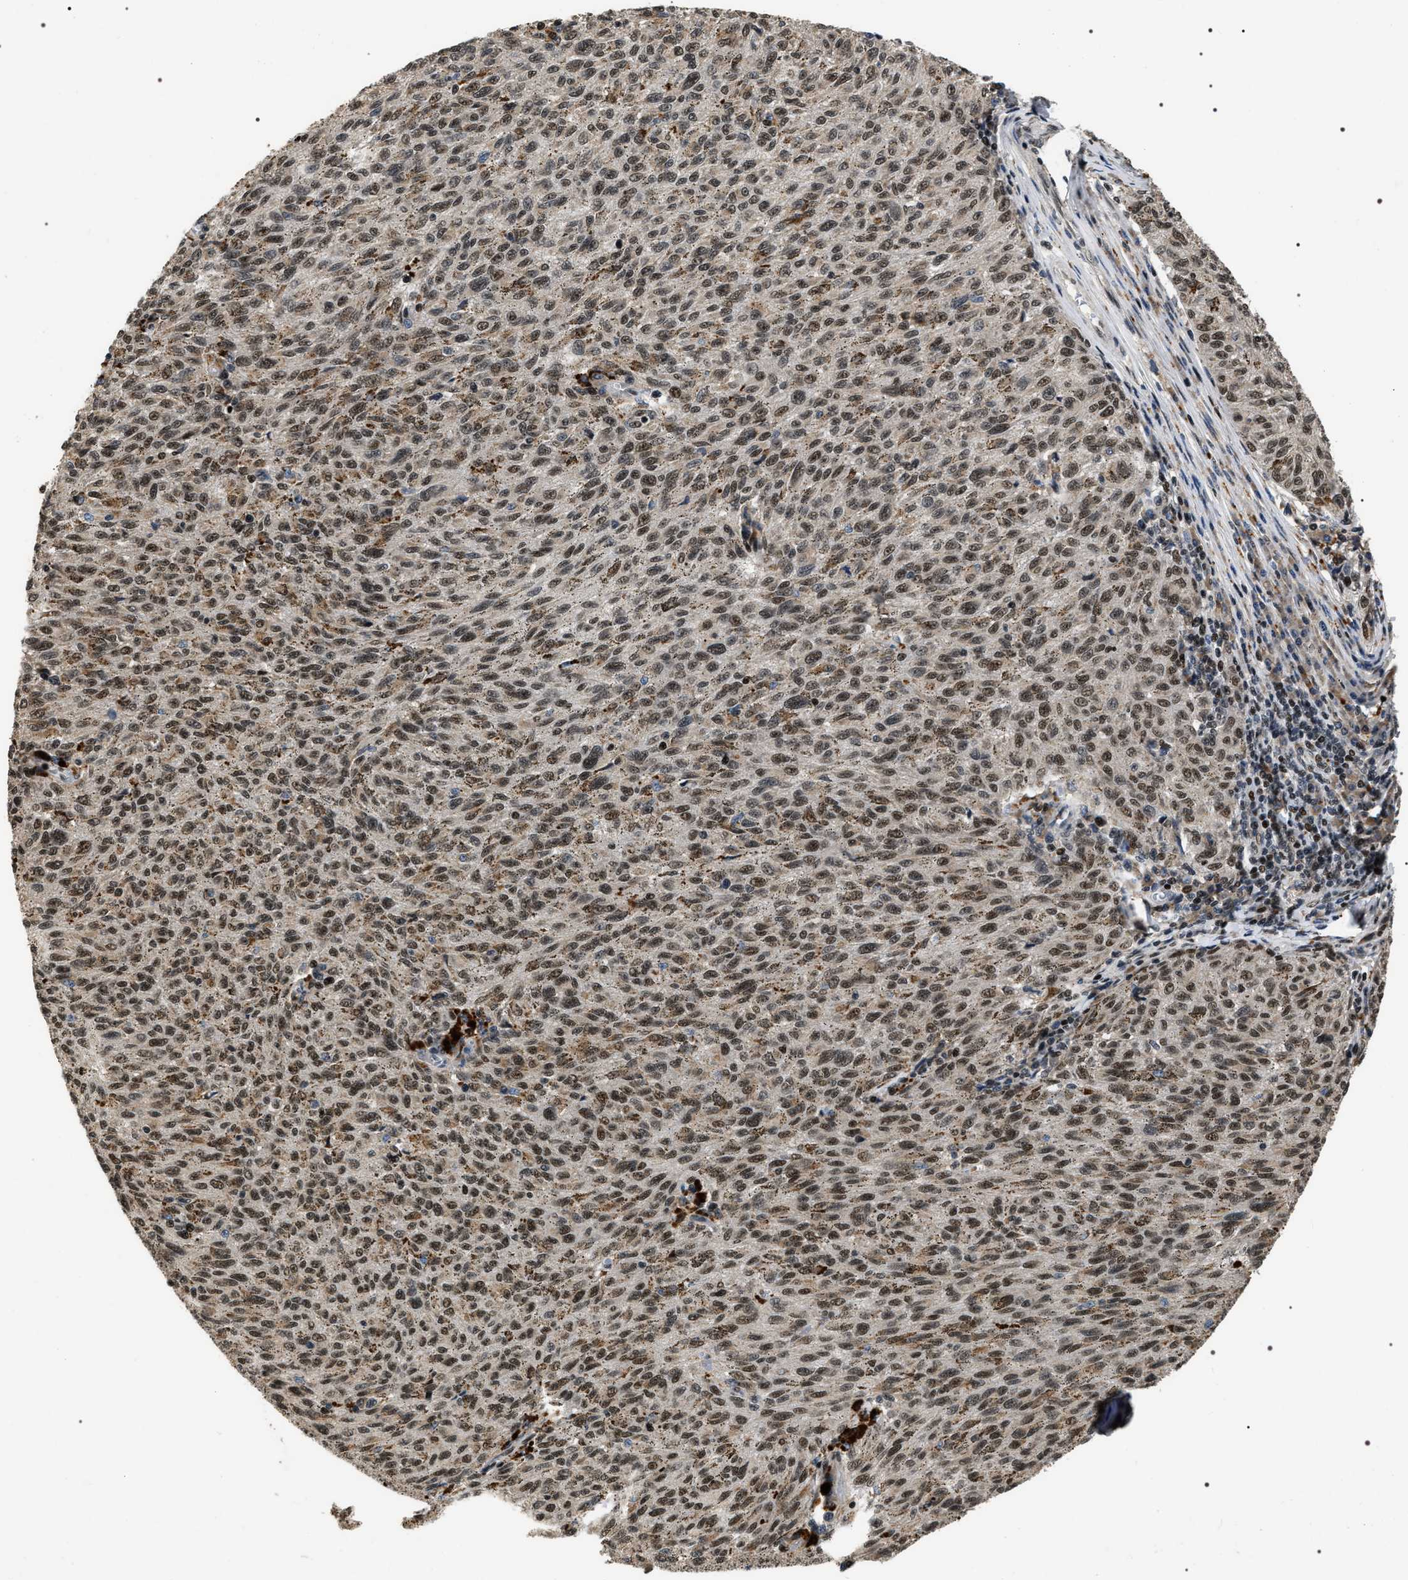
{"staining": {"intensity": "moderate", "quantity": ">75%", "location": "nuclear"}, "tissue": "melanoma", "cell_type": "Tumor cells", "image_type": "cancer", "snomed": [{"axis": "morphology", "description": "Malignant melanoma, NOS"}, {"axis": "topography", "description": "Skin"}], "caption": "A brown stain shows moderate nuclear positivity of a protein in human melanoma tumor cells.", "gene": "C7orf25", "patient": {"sex": "female", "age": 72}}